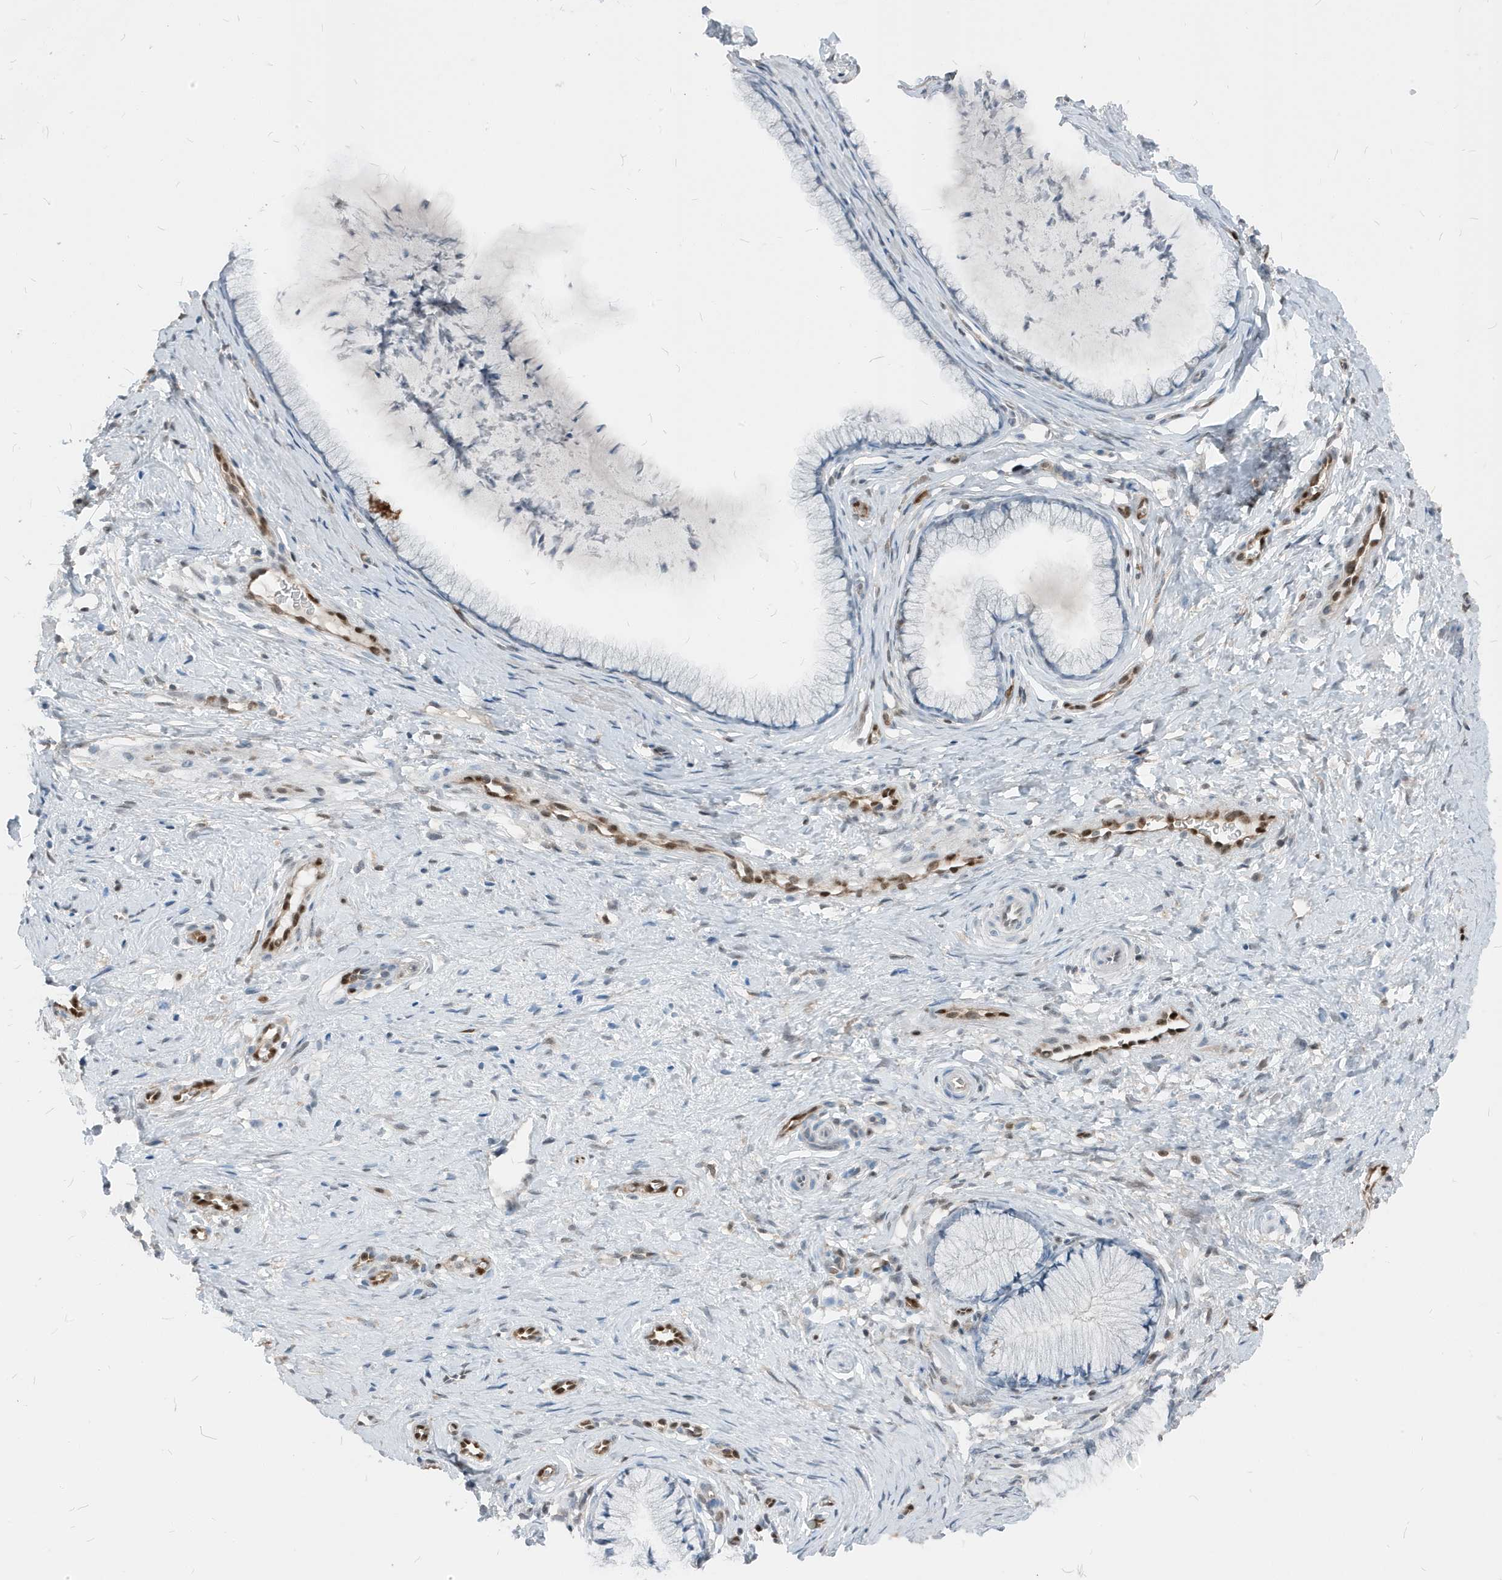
{"staining": {"intensity": "negative", "quantity": "none", "location": "none"}, "tissue": "cervix", "cell_type": "Glandular cells", "image_type": "normal", "snomed": [{"axis": "morphology", "description": "Normal tissue, NOS"}, {"axis": "topography", "description": "Cervix"}], "caption": "Immunohistochemistry of unremarkable human cervix shows no staining in glandular cells.", "gene": "NCOA7", "patient": {"sex": "female", "age": 36}}